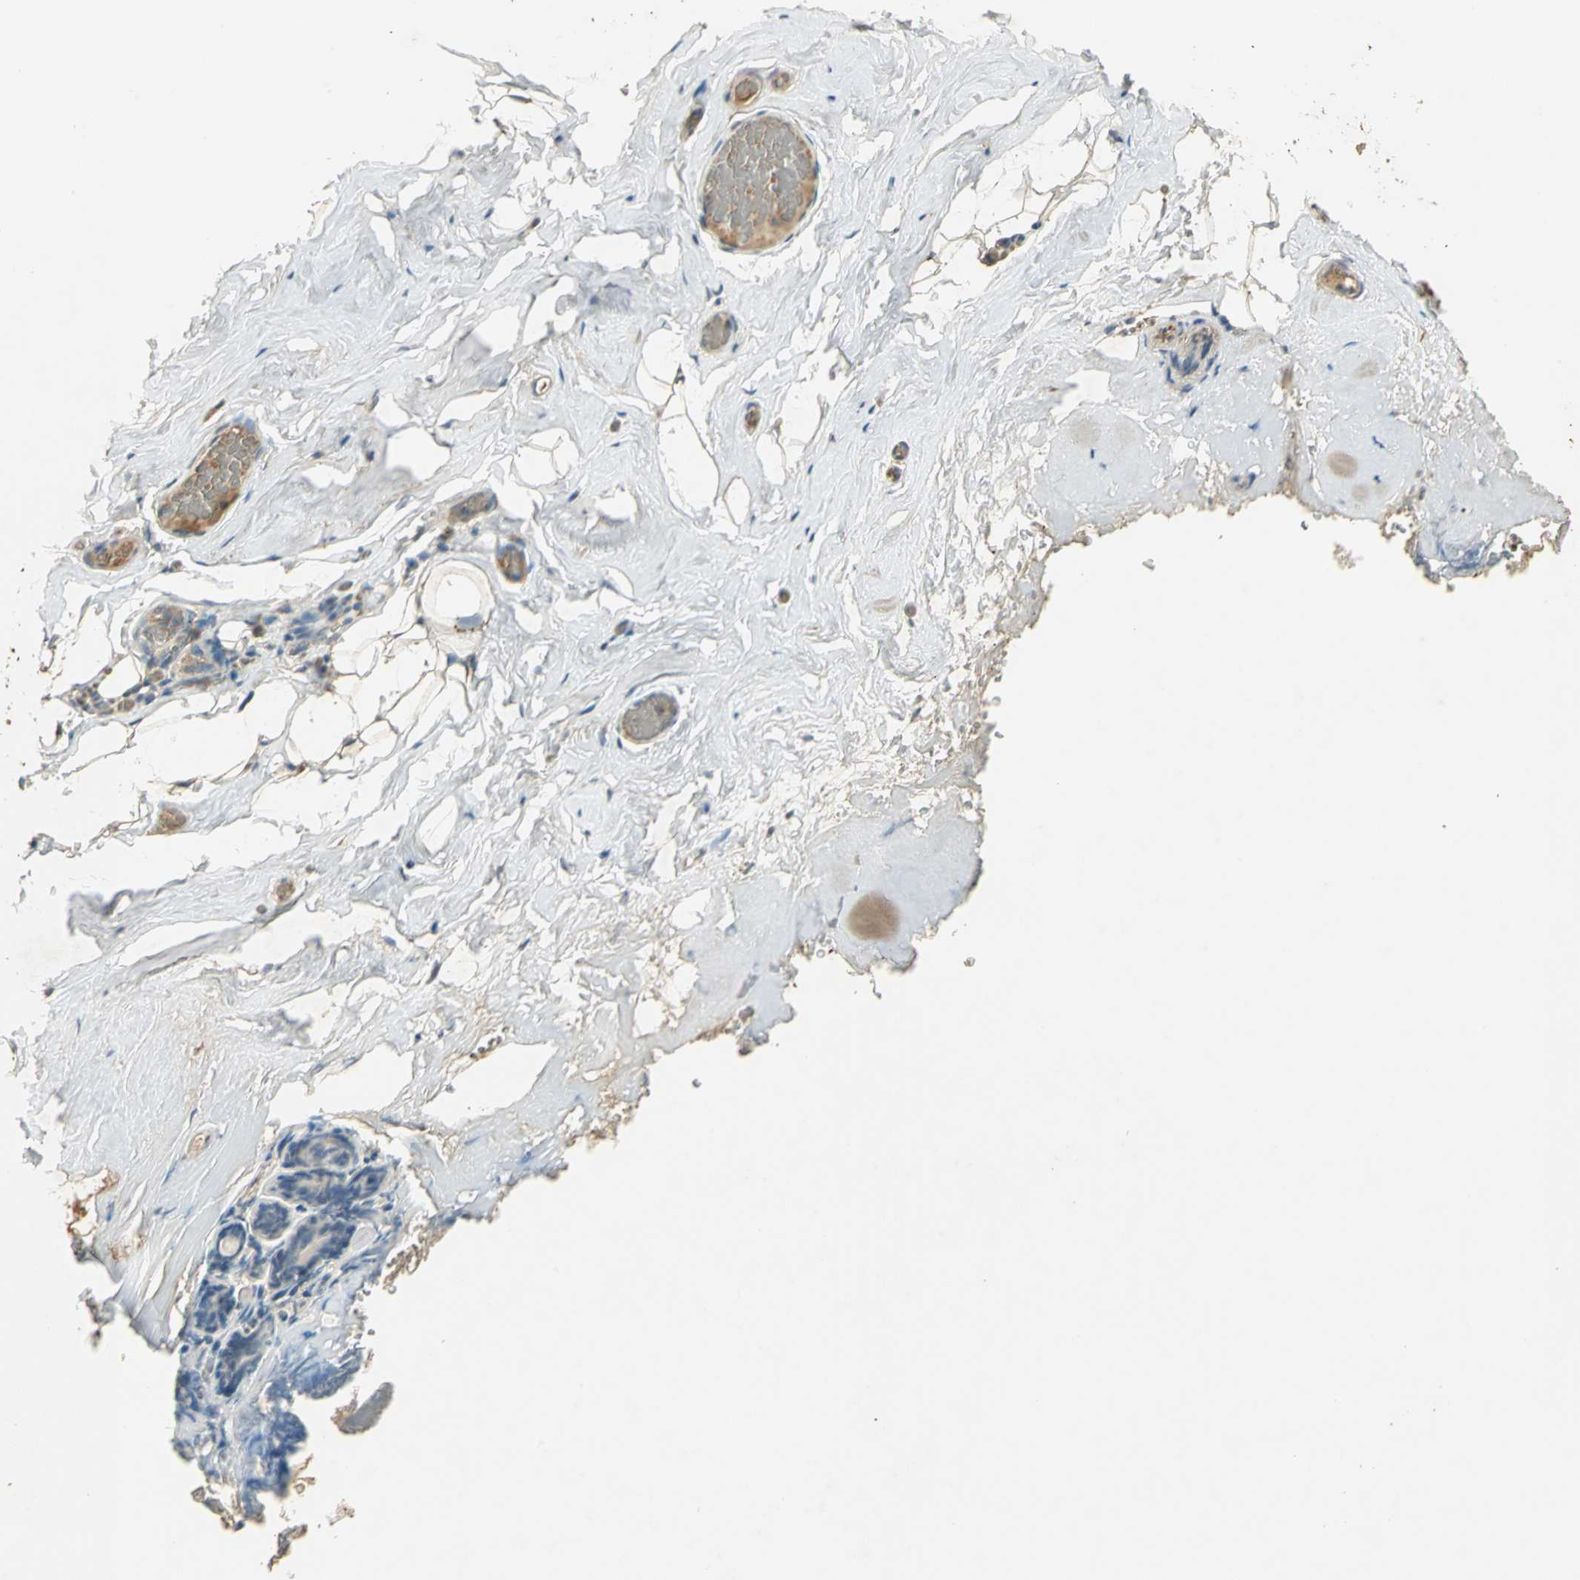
{"staining": {"intensity": "negative", "quantity": "none", "location": "none"}, "tissue": "breast", "cell_type": "Adipocytes", "image_type": "normal", "snomed": [{"axis": "morphology", "description": "Normal tissue, NOS"}, {"axis": "topography", "description": "Breast"}, {"axis": "topography", "description": "Soft tissue"}], "caption": "Breast stained for a protein using immunohistochemistry (IHC) exhibits no staining adipocytes.", "gene": "KEAP1", "patient": {"sex": "female", "age": 75}}